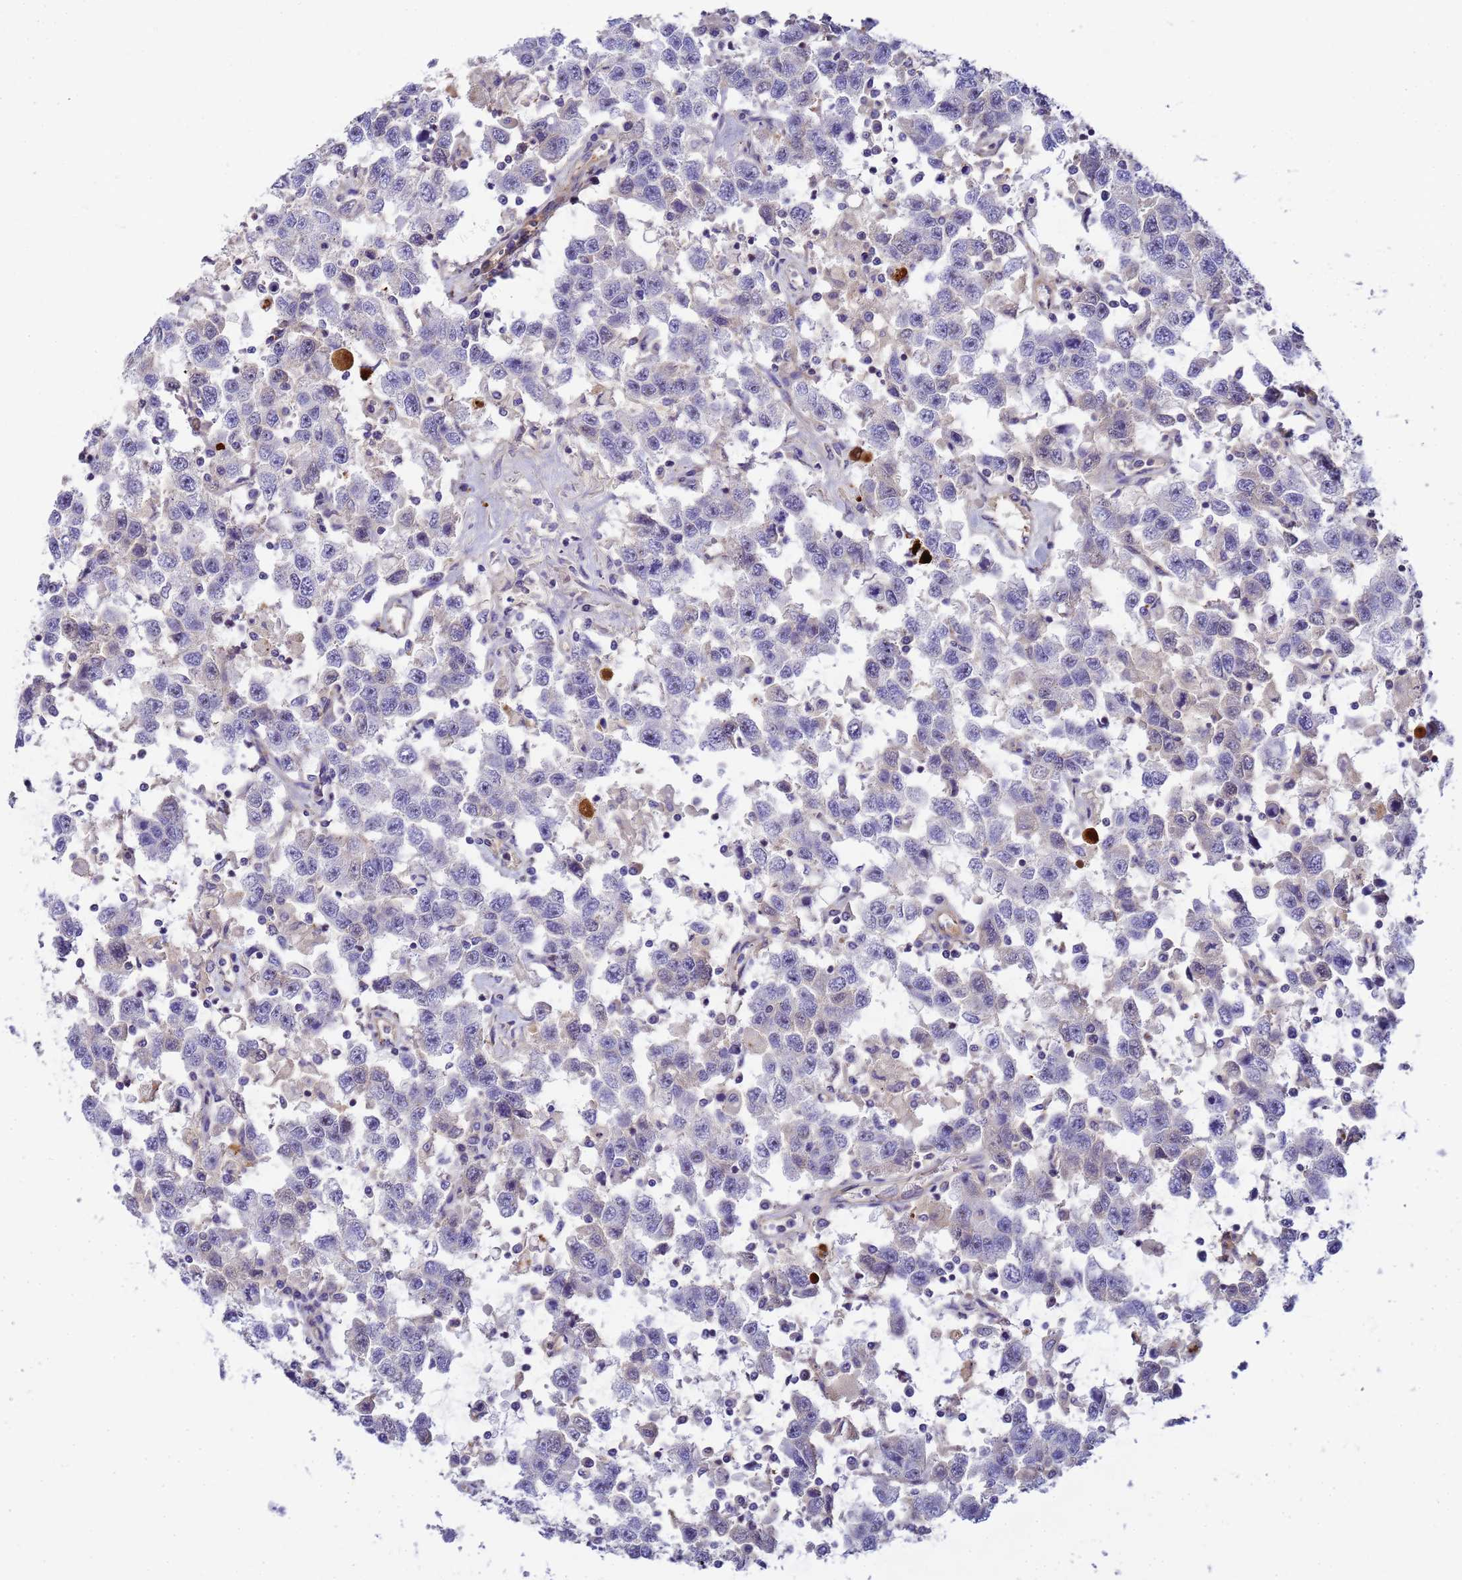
{"staining": {"intensity": "negative", "quantity": "none", "location": "none"}, "tissue": "testis cancer", "cell_type": "Tumor cells", "image_type": "cancer", "snomed": [{"axis": "morphology", "description": "Seminoma, NOS"}, {"axis": "topography", "description": "Testis"}], "caption": "An IHC micrograph of testis seminoma is shown. There is no staining in tumor cells of testis seminoma.", "gene": "MYL12A", "patient": {"sex": "male", "age": 41}}